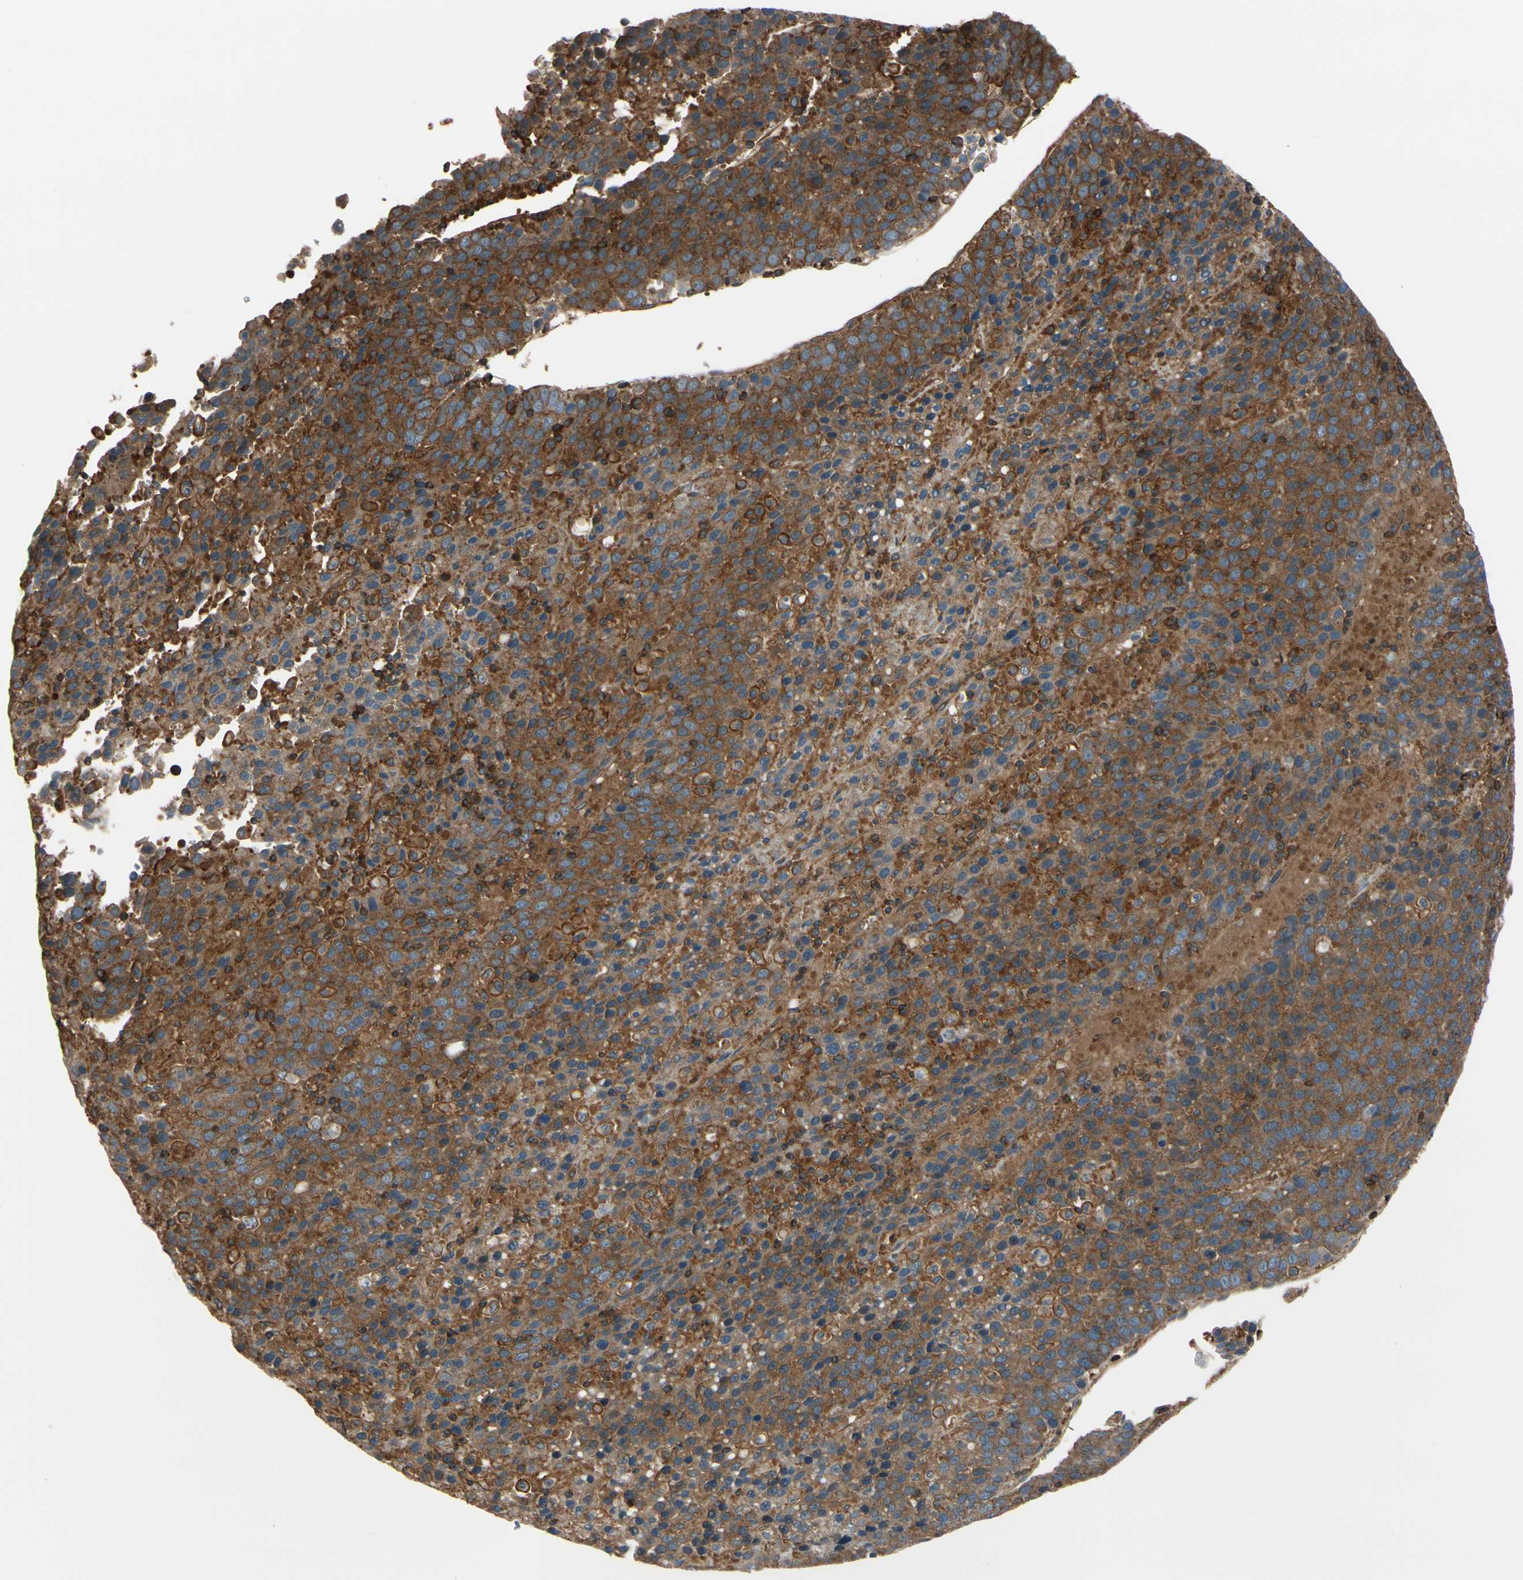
{"staining": {"intensity": "moderate", "quantity": ">75%", "location": "cytoplasmic/membranous"}, "tissue": "liver cancer", "cell_type": "Tumor cells", "image_type": "cancer", "snomed": [{"axis": "morphology", "description": "Carcinoma, Hepatocellular, NOS"}, {"axis": "topography", "description": "Liver"}], "caption": "DAB (3,3'-diaminobenzidine) immunohistochemical staining of liver cancer (hepatocellular carcinoma) displays moderate cytoplasmic/membranous protein staining in about >75% of tumor cells.", "gene": "EPS15", "patient": {"sex": "female", "age": 53}}